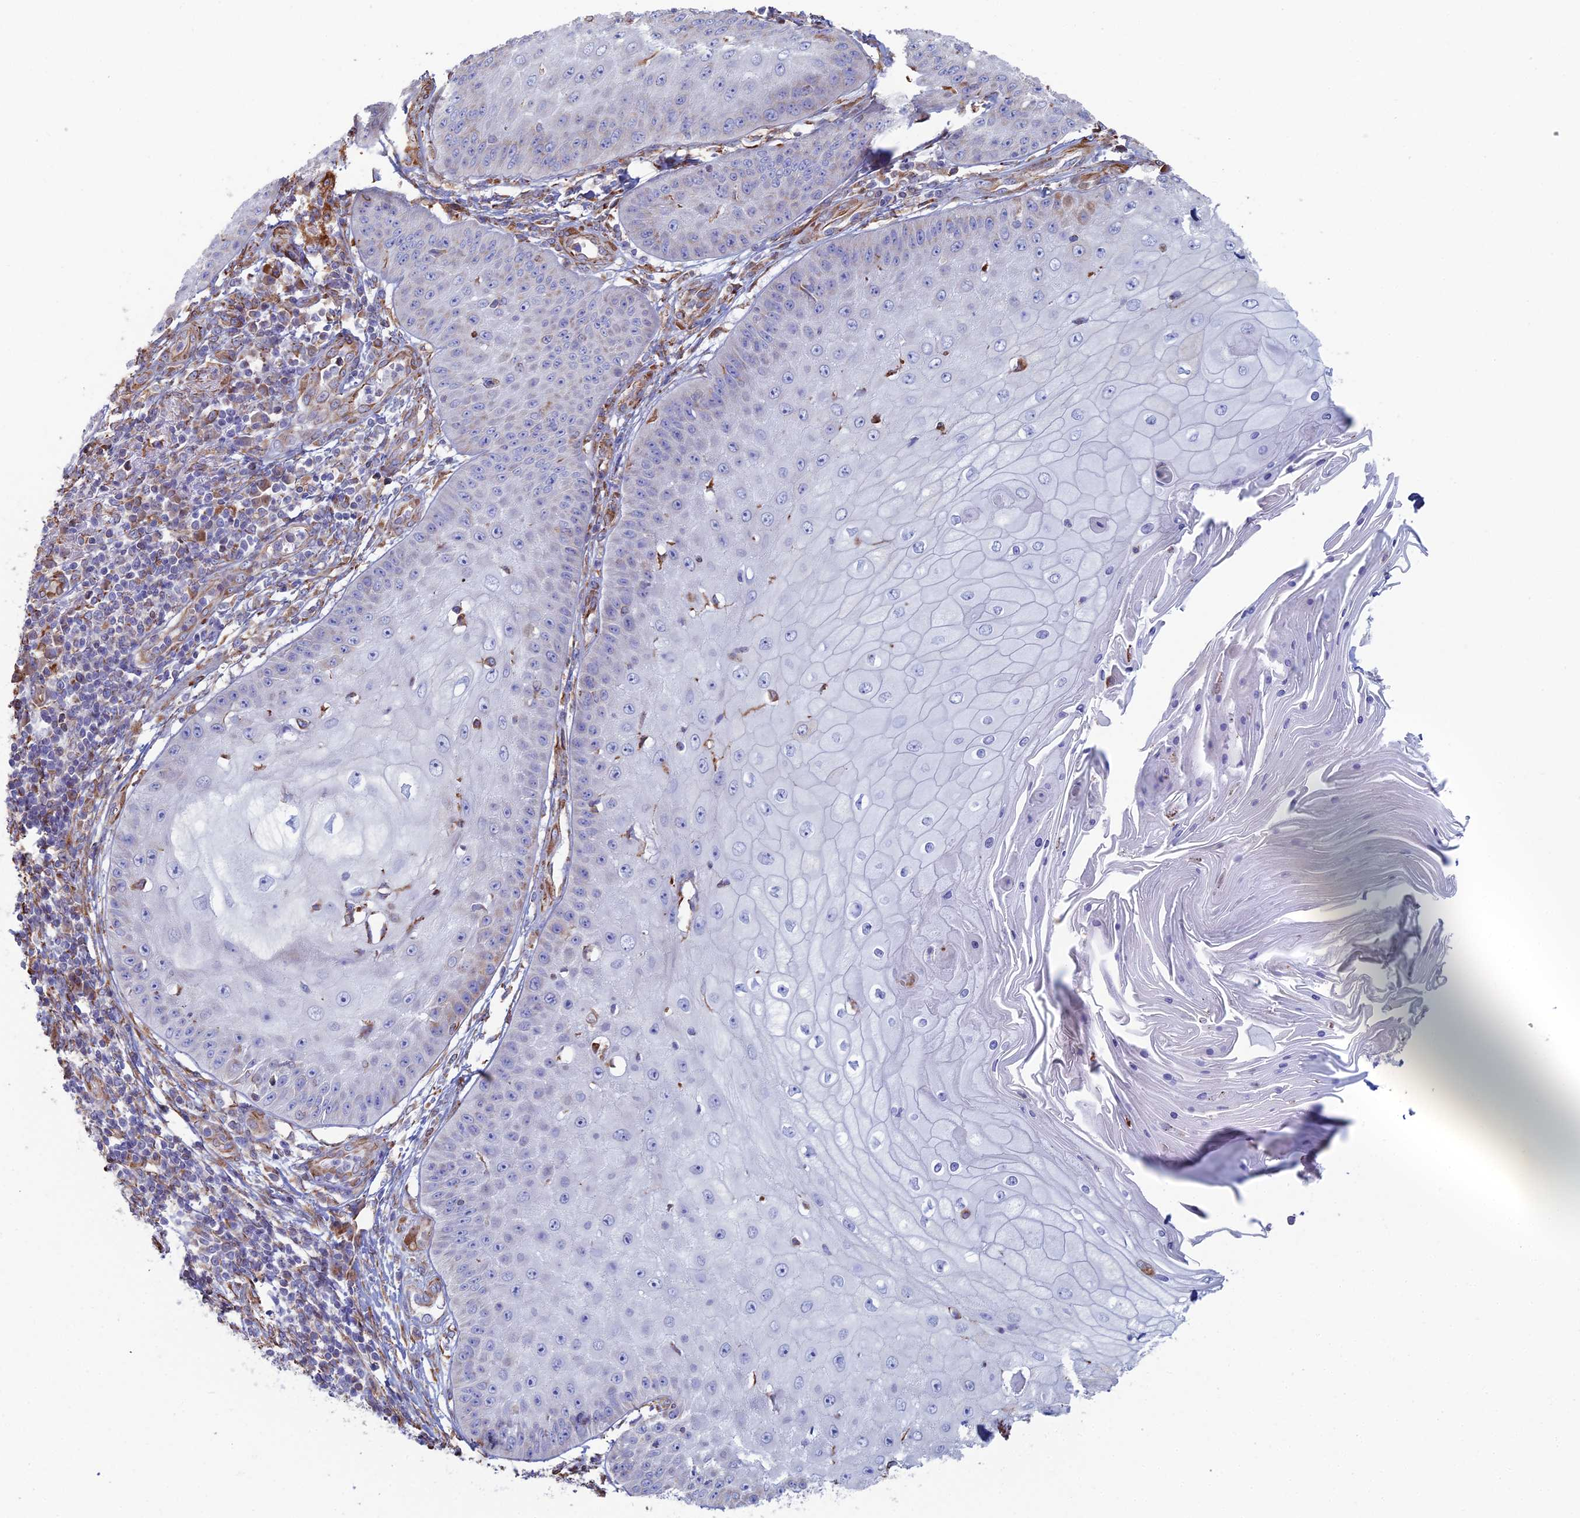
{"staining": {"intensity": "negative", "quantity": "none", "location": "none"}, "tissue": "skin cancer", "cell_type": "Tumor cells", "image_type": "cancer", "snomed": [{"axis": "morphology", "description": "Squamous cell carcinoma, NOS"}, {"axis": "topography", "description": "Skin"}], "caption": "Squamous cell carcinoma (skin) was stained to show a protein in brown. There is no significant expression in tumor cells. (IHC, brightfield microscopy, high magnification).", "gene": "CLVS2", "patient": {"sex": "male", "age": 70}}